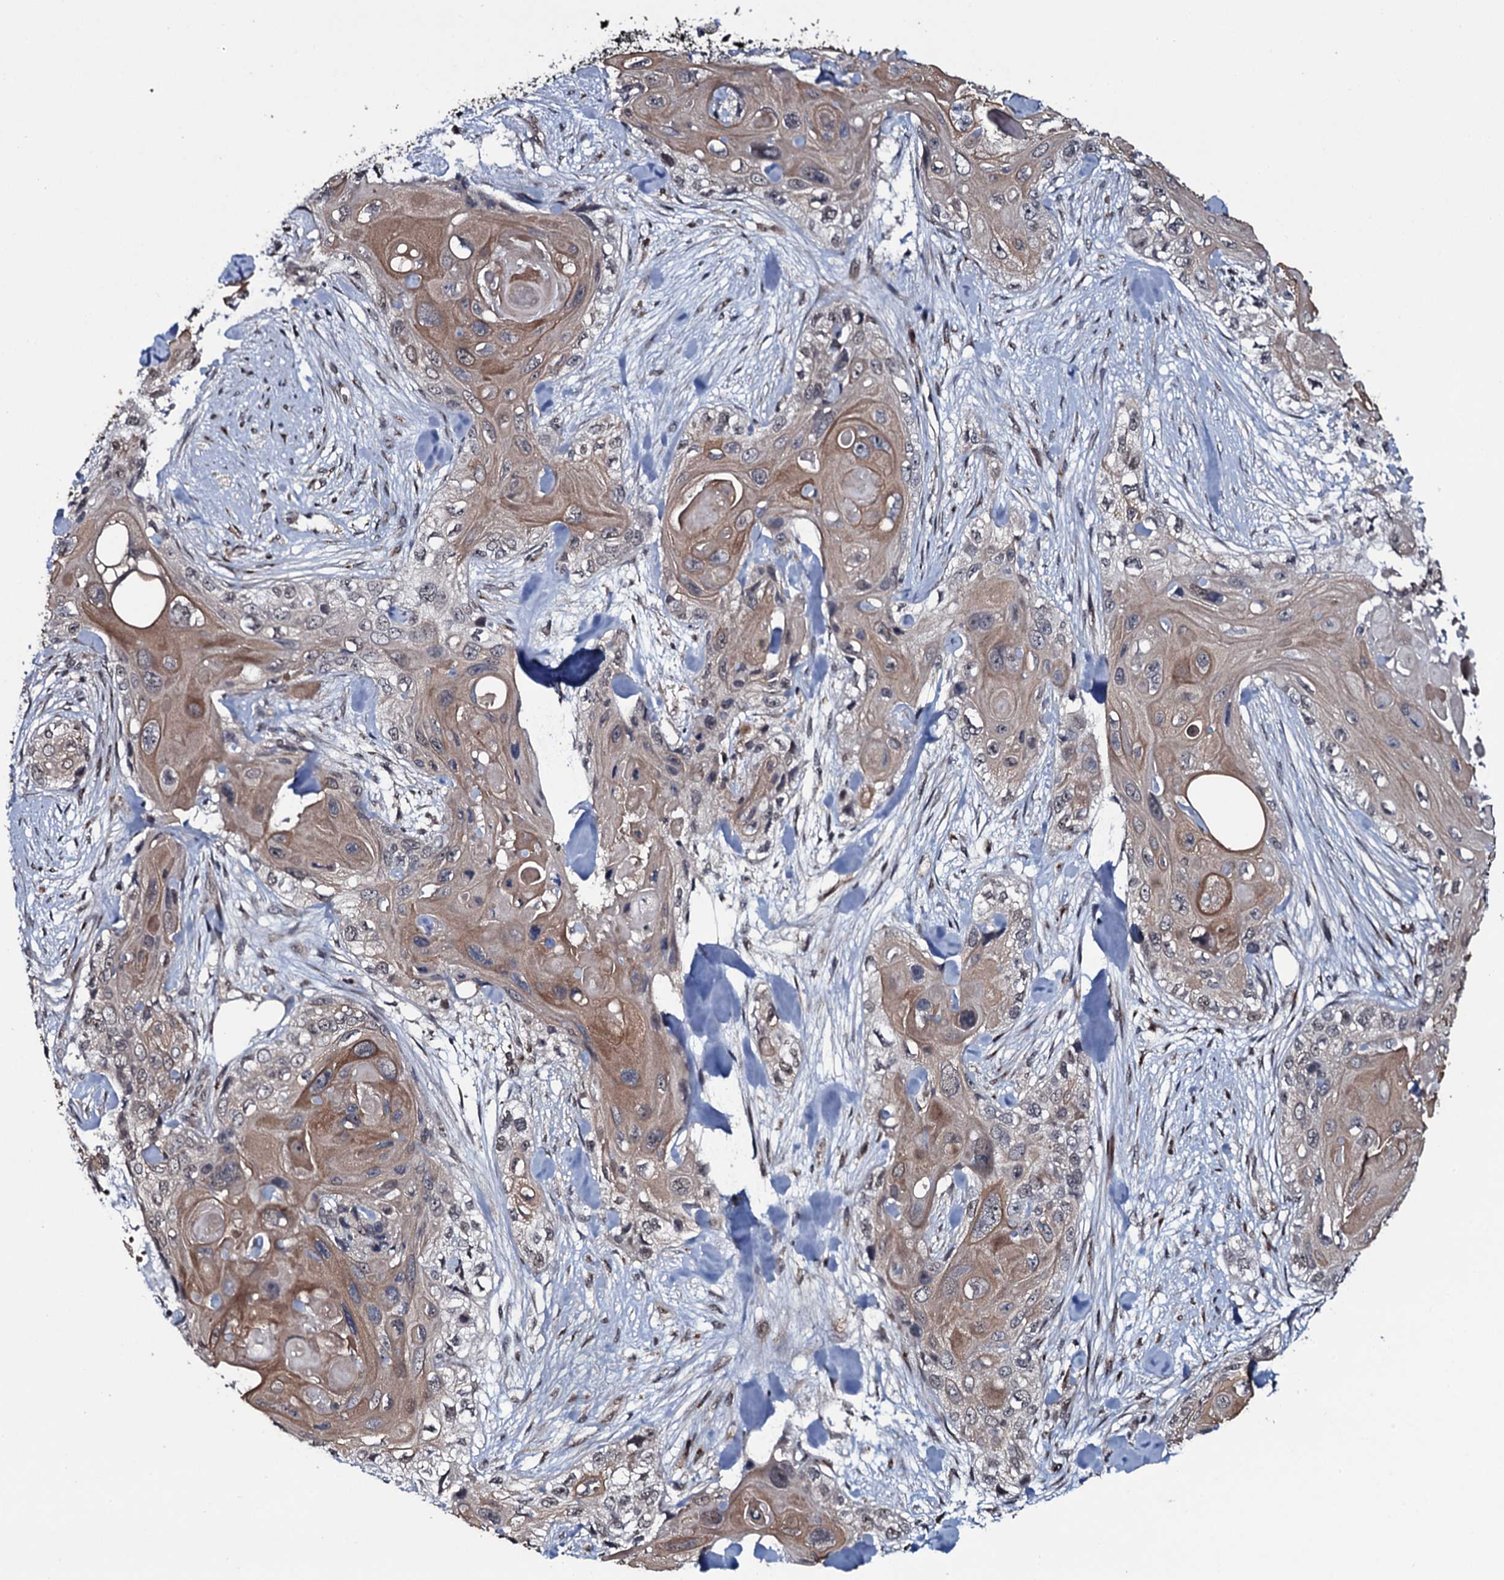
{"staining": {"intensity": "moderate", "quantity": "<25%", "location": "cytoplasmic/membranous"}, "tissue": "skin cancer", "cell_type": "Tumor cells", "image_type": "cancer", "snomed": [{"axis": "morphology", "description": "Normal tissue, NOS"}, {"axis": "morphology", "description": "Squamous cell carcinoma, NOS"}, {"axis": "topography", "description": "Skin"}], "caption": "IHC of skin cancer displays low levels of moderate cytoplasmic/membranous expression in approximately <25% of tumor cells. (Brightfield microscopy of DAB IHC at high magnification).", "gene": "HDDC3", "patient": {"sex": "male", "age": 72}}